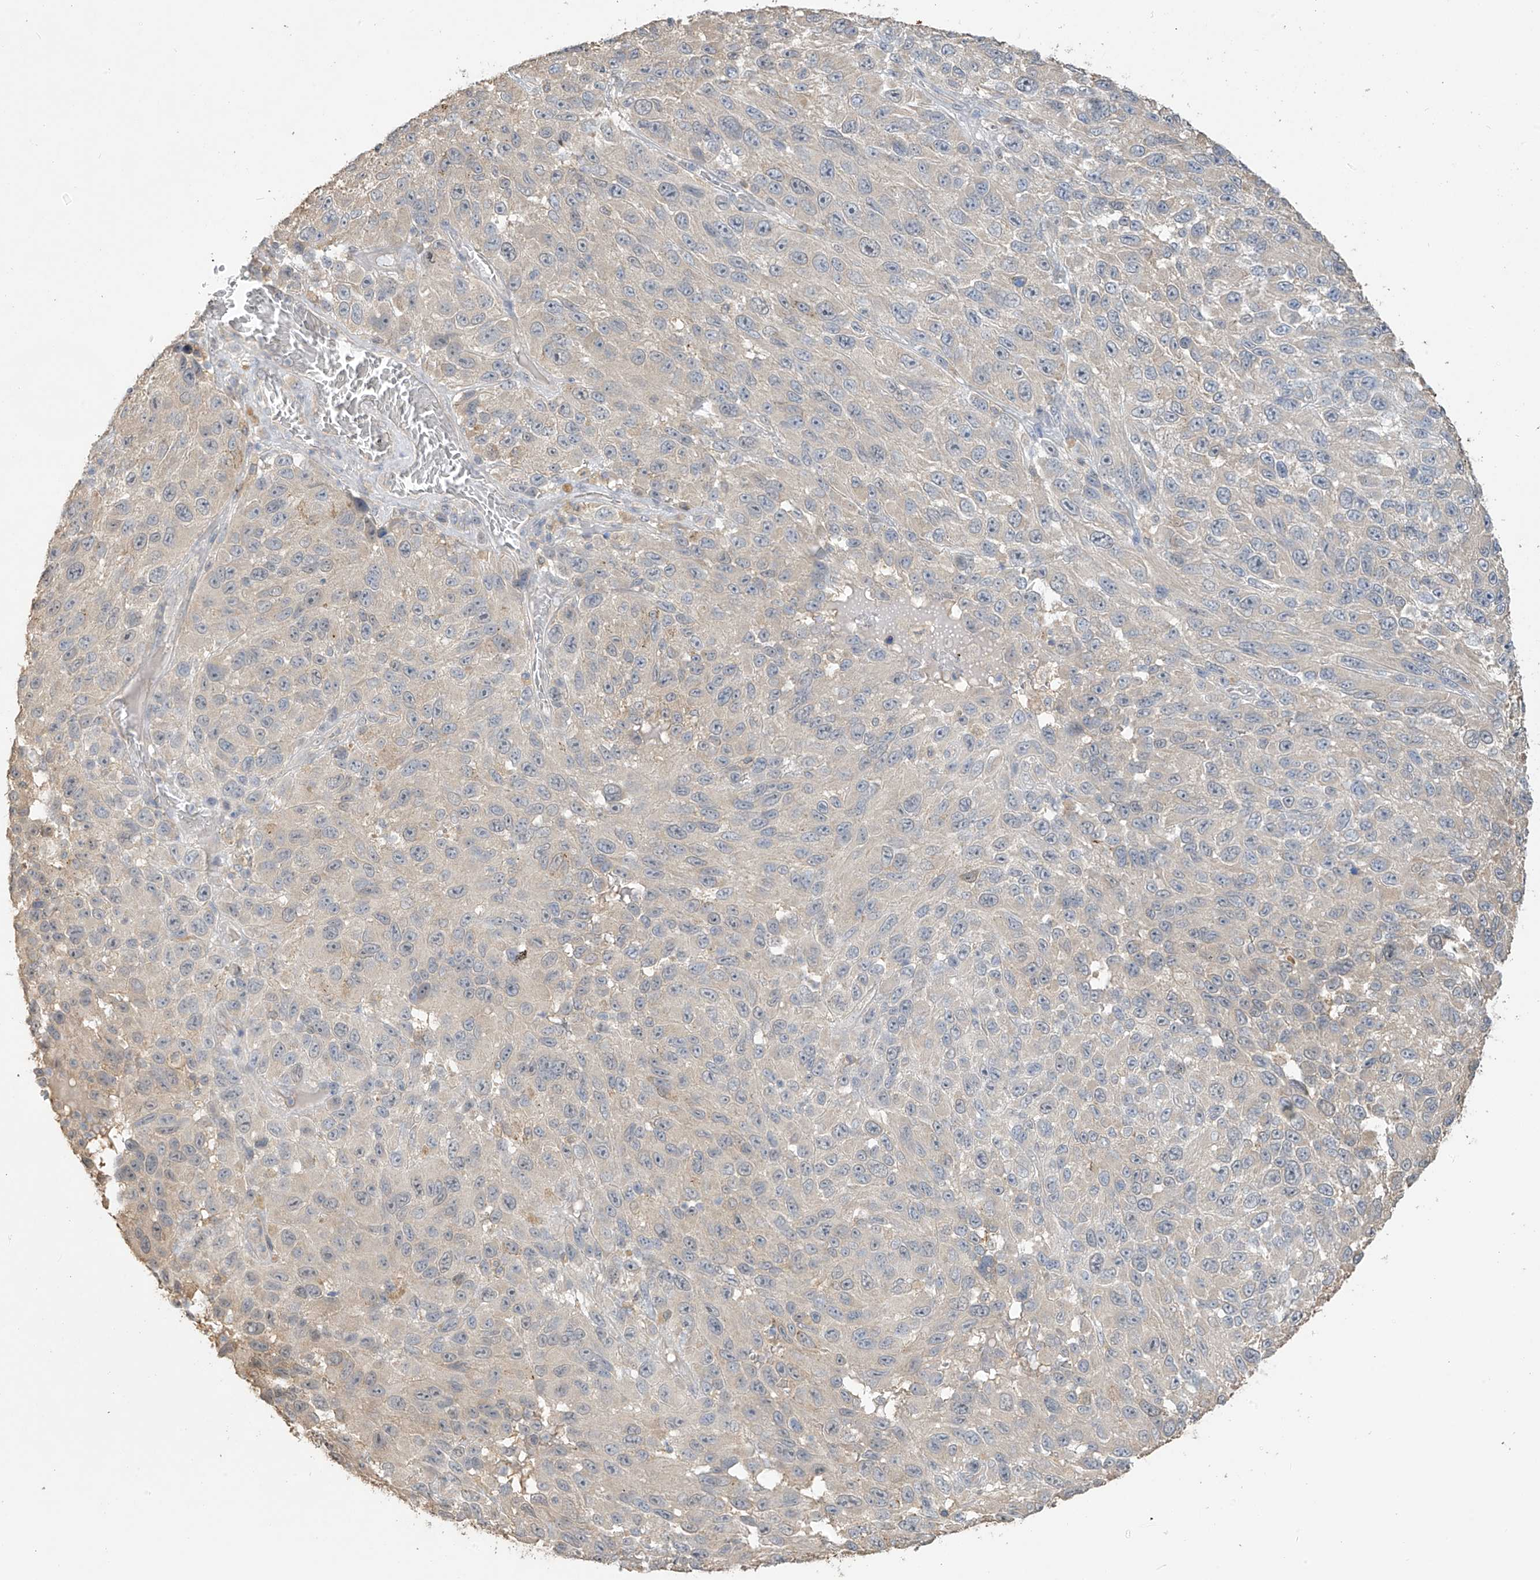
{"staining": {"intensity": "negative", "quantity": "none", "location": "none"}, "tissue": "melanoma", "cell_type": "Tumor cells", "image_type": "cancer", "snomed": [{"axis": "morphology", "description": "Malignant melanoma, NOS"}, {"axis": "topography", "description": "Skin"}], "caption": "Tumor cells are negative for brown protein staining in malignant melanoma.", "gene": "SLFN14", "patient": {"sex": "female", "age": 96}}